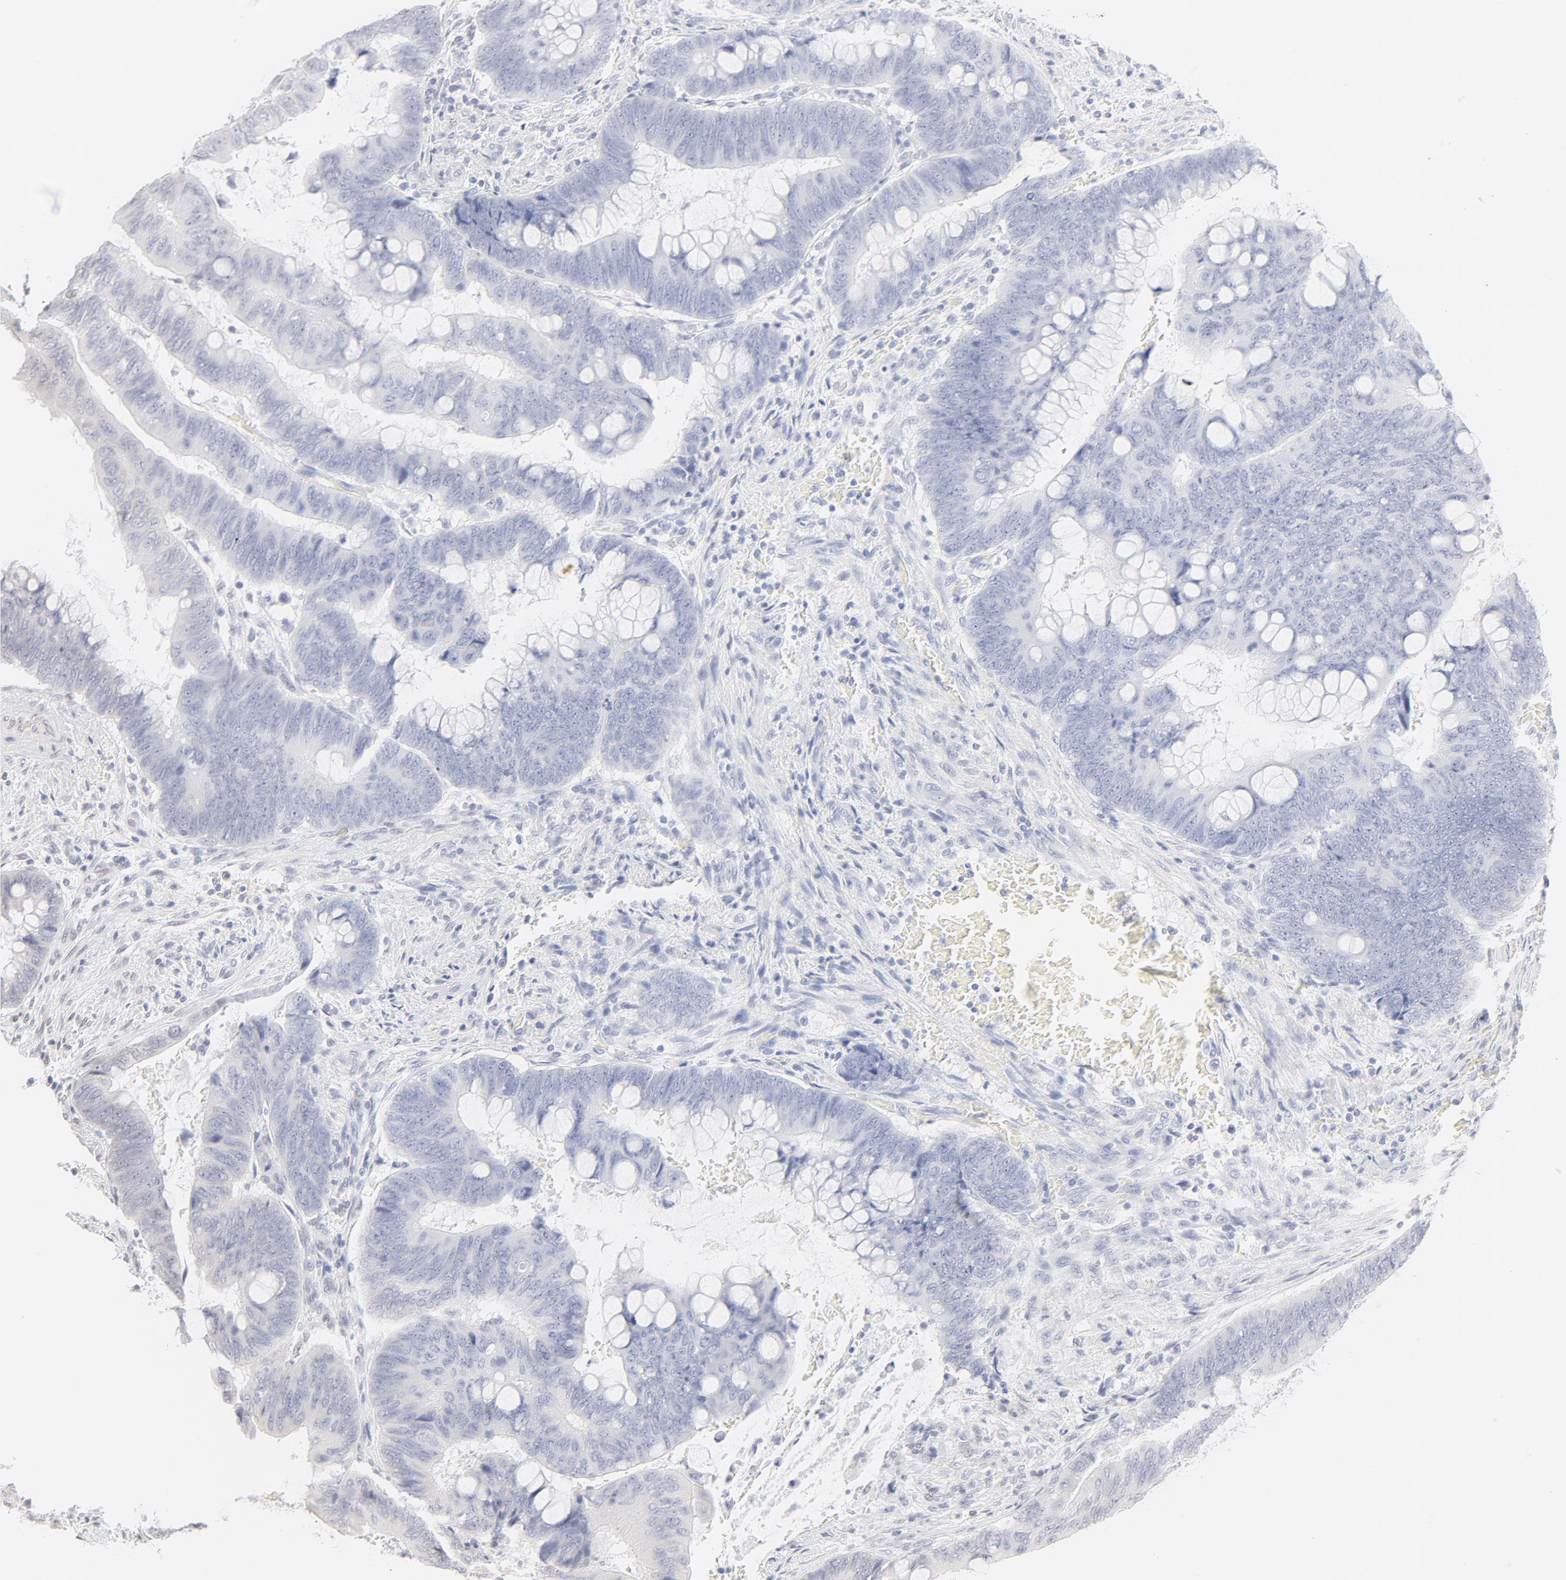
{"staining": {"intensity": "negative", "quantity": "none", "location": "none"}, "tissue": "colorectal cancer", "cell_type": "Tumor cells", "image_type": "cancer", "snomed": [{"axis": "morphology", "description": "Normal tissue, NOS"}, {"axis": "morphology", "description": "Adenocarcinoma, NOS"}, {"axis": "topography", "description": "Rectum"}], "caption": "This micrograph is of adenocarcinoma (colorectal) stained with immunohistochemistry (IHC) to label a protein in brown with the nuclei are counter-stained blue. There is no staining in tumor cells.", "gene": "NFIL3", "patient": {"sex": "male", "age": 92}}